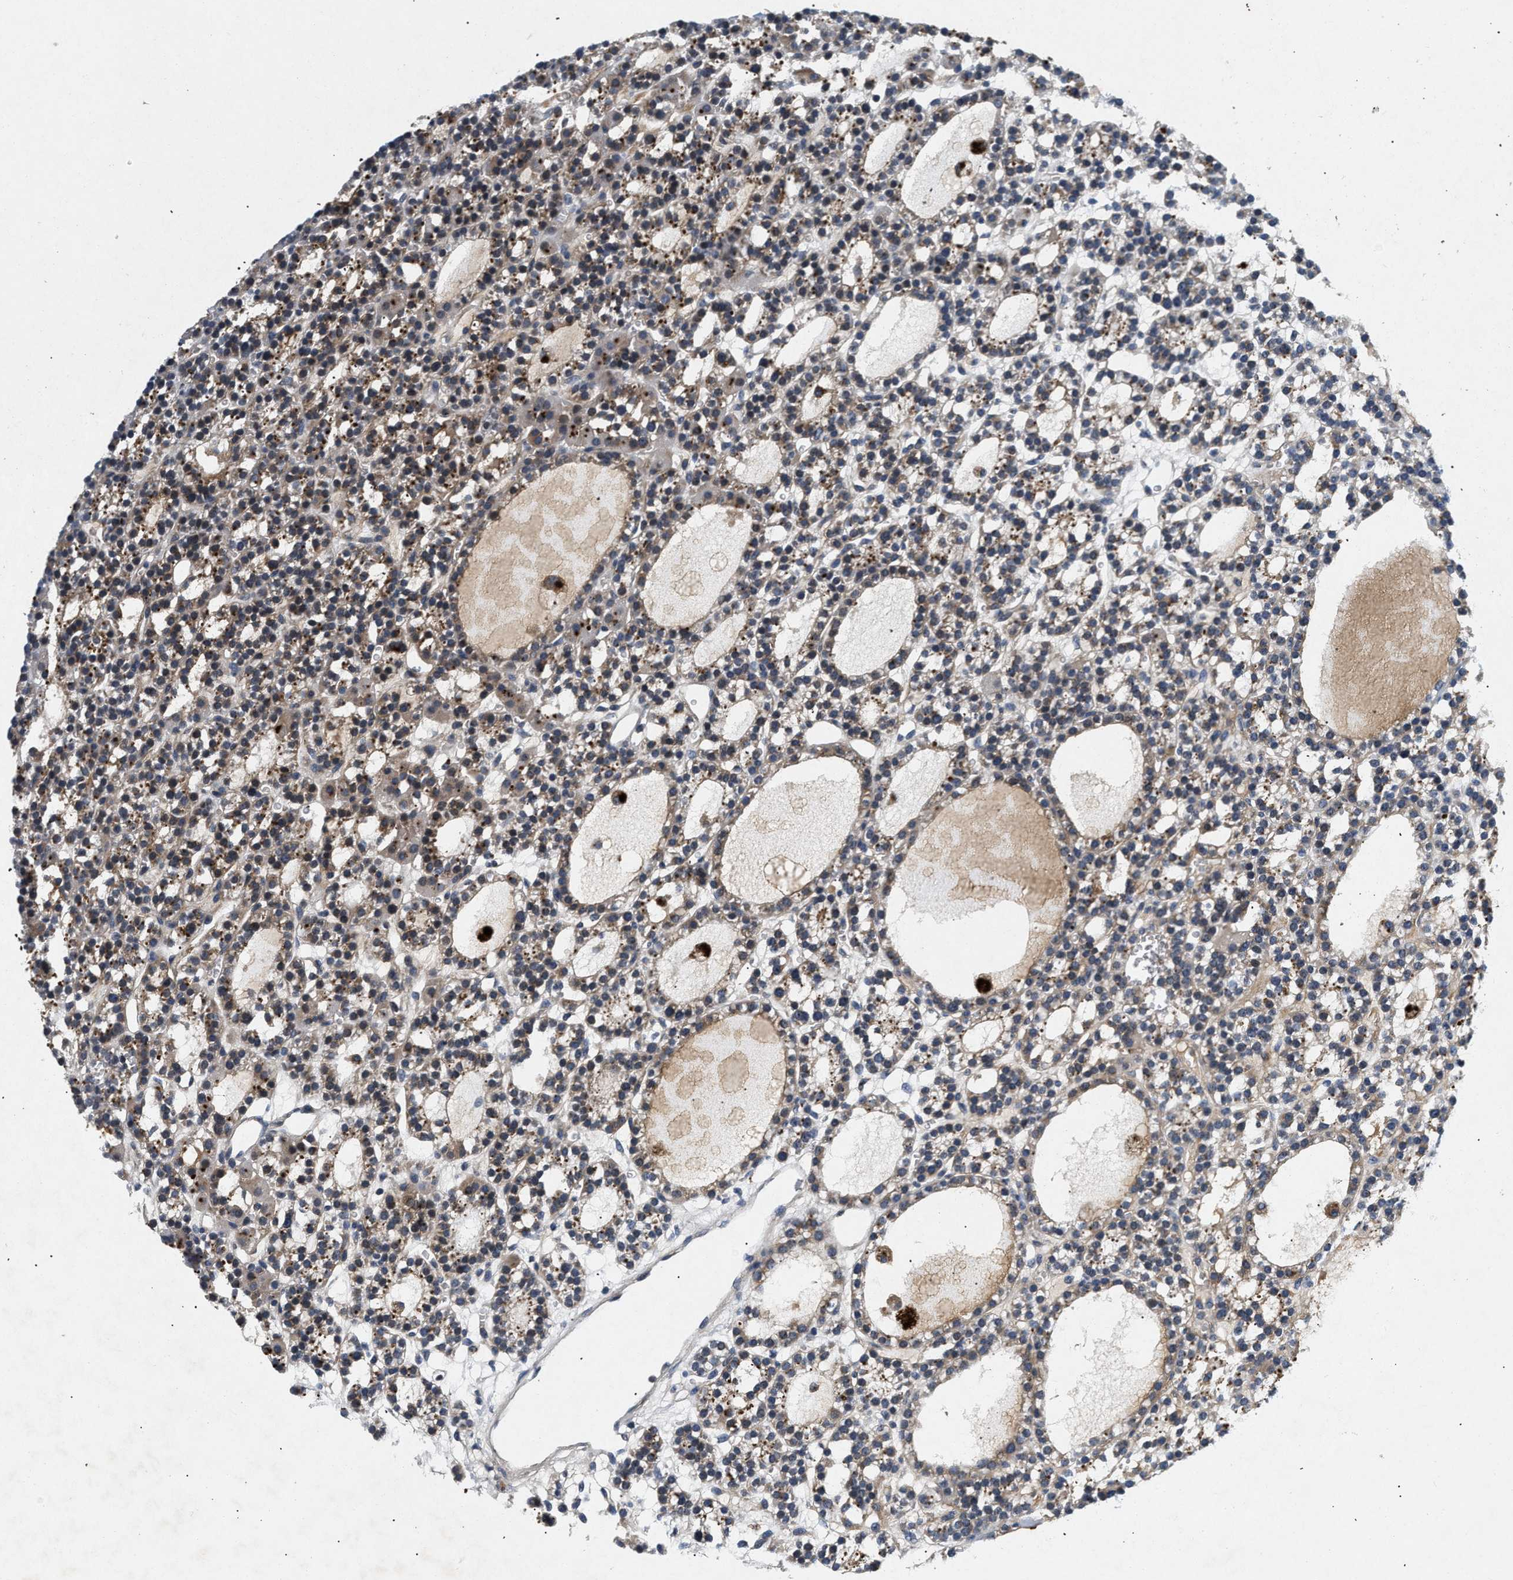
{"staining": {"intensity": "moderate", "quantity": "25%-75%", "location": "cytoplasmic/membranous"}, "tissue": "parathyroid gland", "cell_type": "Glandular cells", "image_type": "normal", "snomed": [{"axis": "morphology", "description": "Normal tissue, NOS"}, {"axis": "morphology", "description": "Adenoma, NOS"}, {"axis": "topography", "description": "Parathyroid gland"}], "caption": "About 25%-75% of glandular cells in benign human parathyroid gland show moderate cytoplasmic/membranous protein expression as visualized by brown immunohistochemical staining.", "gene": "PDP1", "patient": {"sex": "female", "age": 58}}